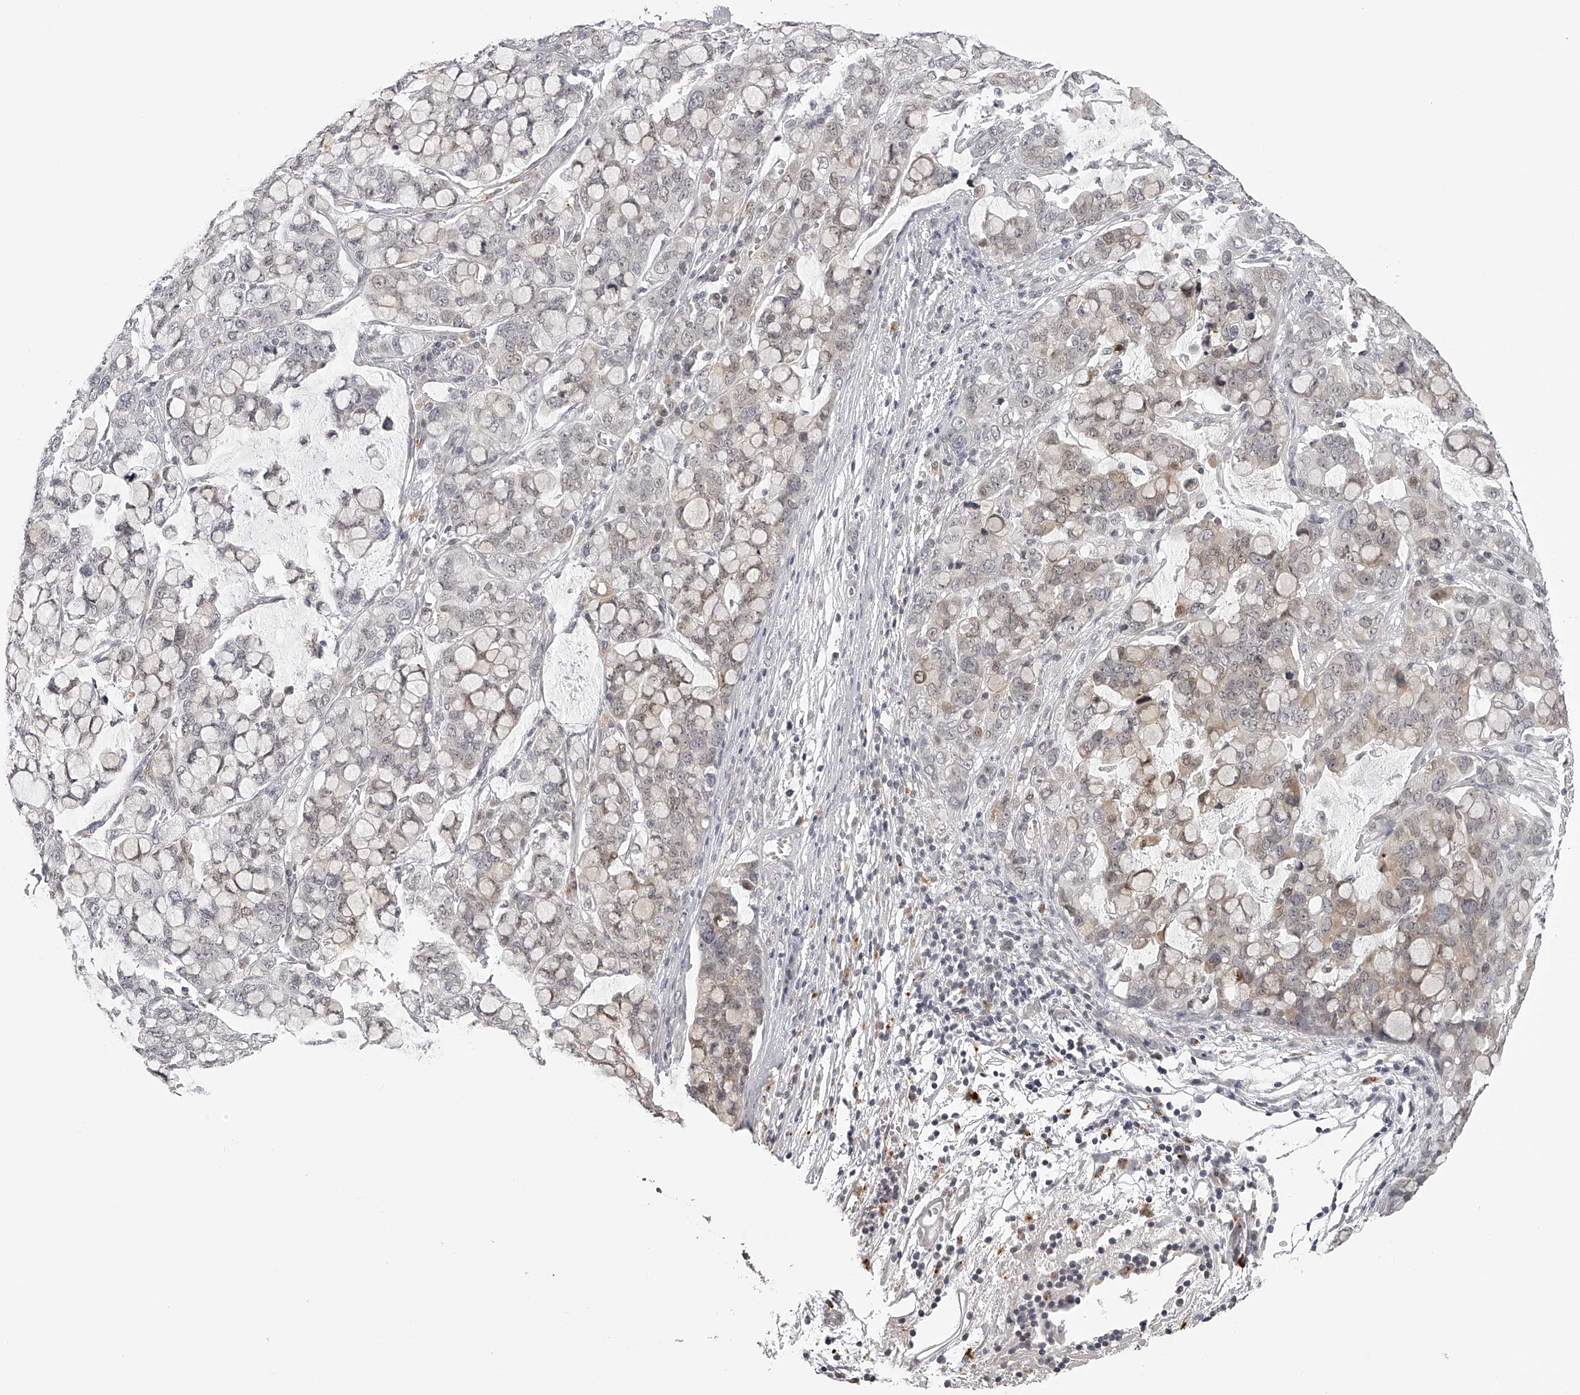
{"staining": {"intensity": "weak", "quantity": "<25%", "location": "cytoplasmic/membranous"}, "tissue": "stomach cancer", "cell_type": "Tumor cells", "image_type": "cancer", "snomed": [{"axis": "morphology", "description": "Adenocarcinoma, NOS"}, {"axis": "topography", "description": "Stomach, lower"}], "caption": "Immunohistochemistry image of neoplastic tissue: stomach cancer stained with DAB (3,3'-diaminobenzidine) demonstrates no significant protein expression in tumor cells.", "gene": "RNF220", "patient": {"sex": "male", "age": 84}}